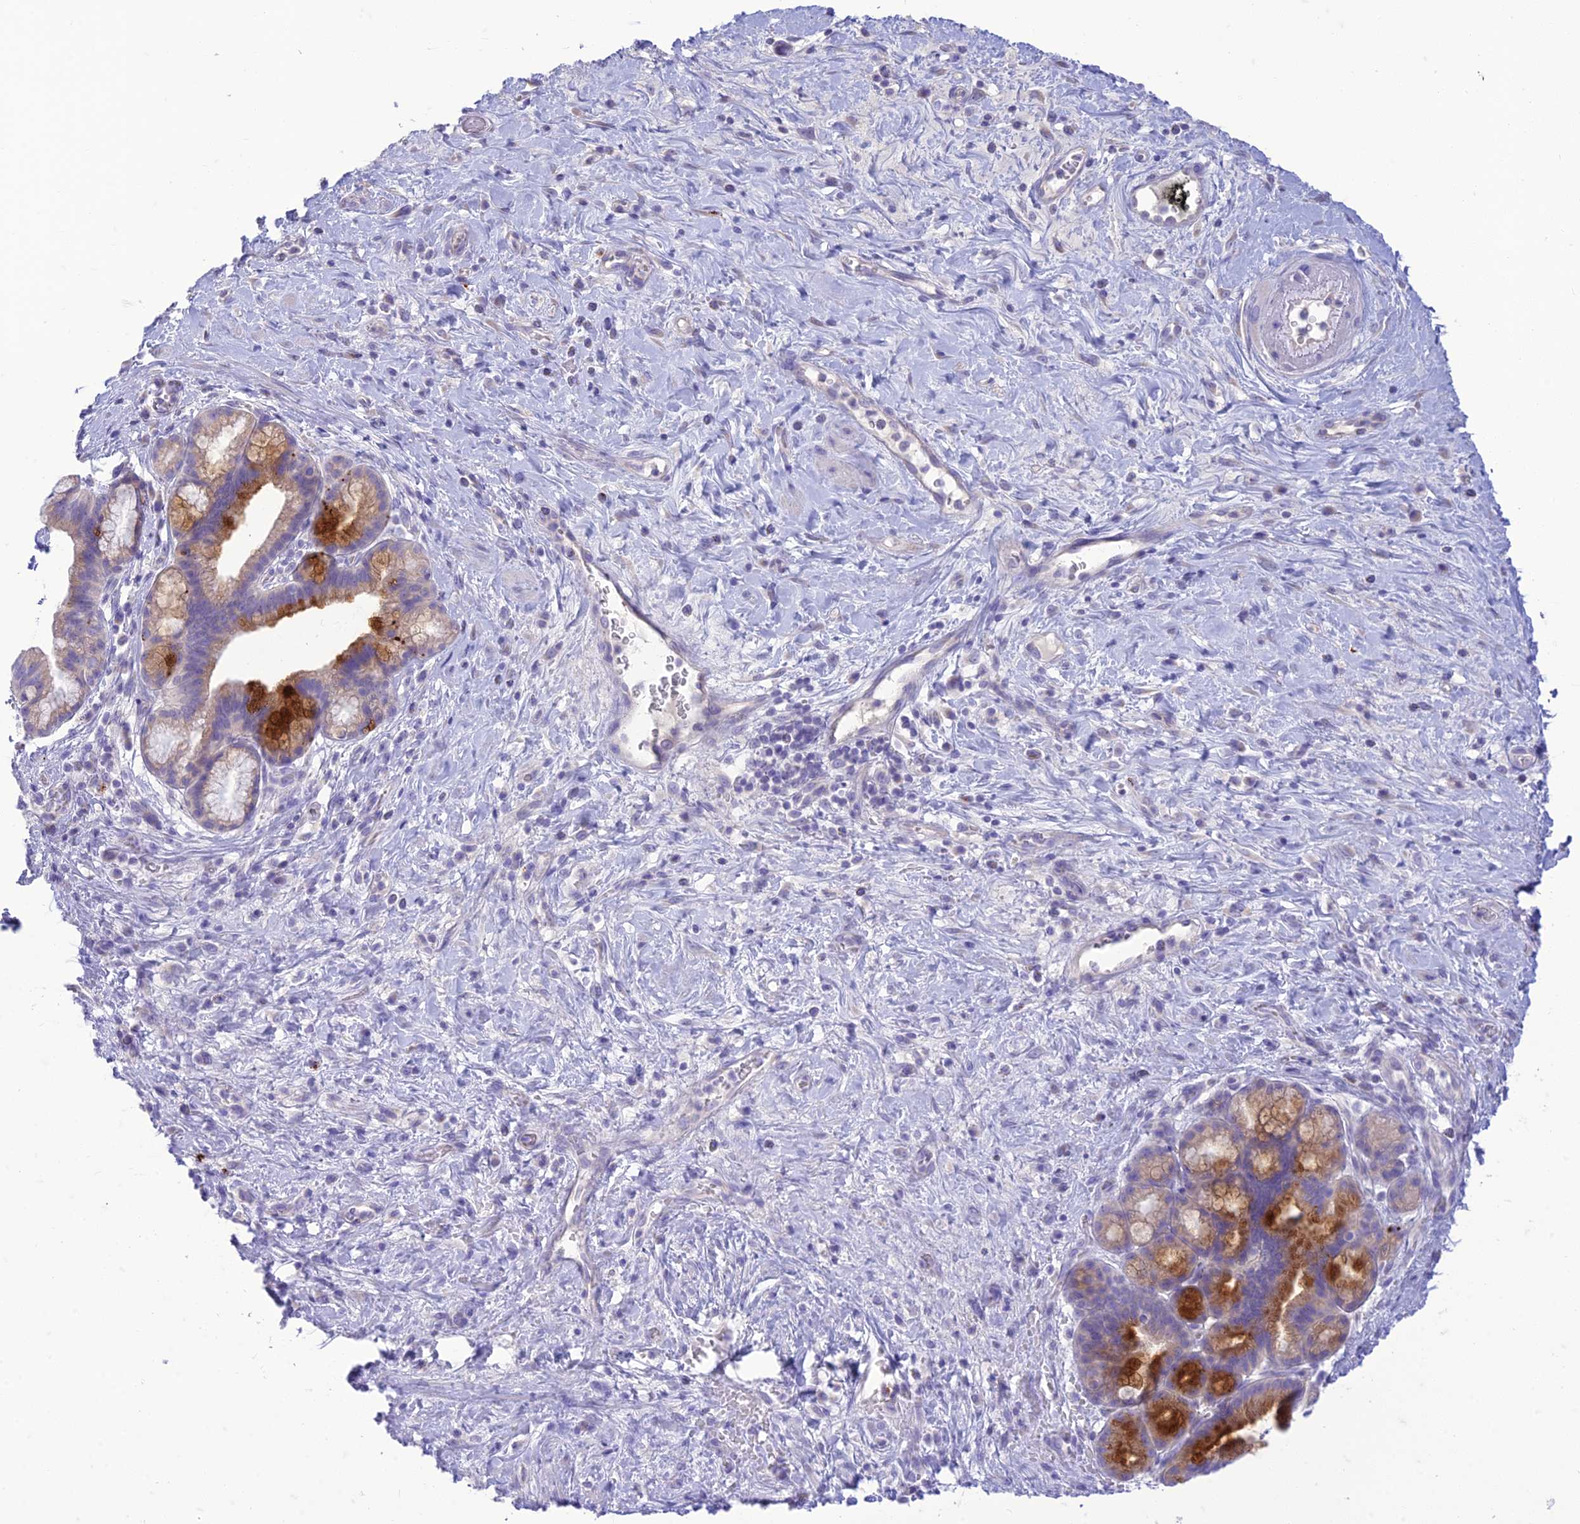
{"staining": {"intensity": "strong", "quantity": "25%-75%", "location": "cytoplasmic/membranous"}, "tissue": "pancreatic cancer", "cell_type": "Tumor cells", "image_type": "cancer", "snomed": [{"axis": "morphology", "description": "Adenocarcinoma, NOS"}, {"axis": "topography", "description": "Pancreas"}], "caption": "This image reveals pancreatic cancer (adenocarcinoma) stained with immunohistochemistry (IHC) to label a protein in brown. The cytoplasmic/membranous of tumor cells show strong positivity for the protein. Nuclei are counter-stained blue.", "gene": "DHDH", "patient": {"sex": "male", "age": 72}}